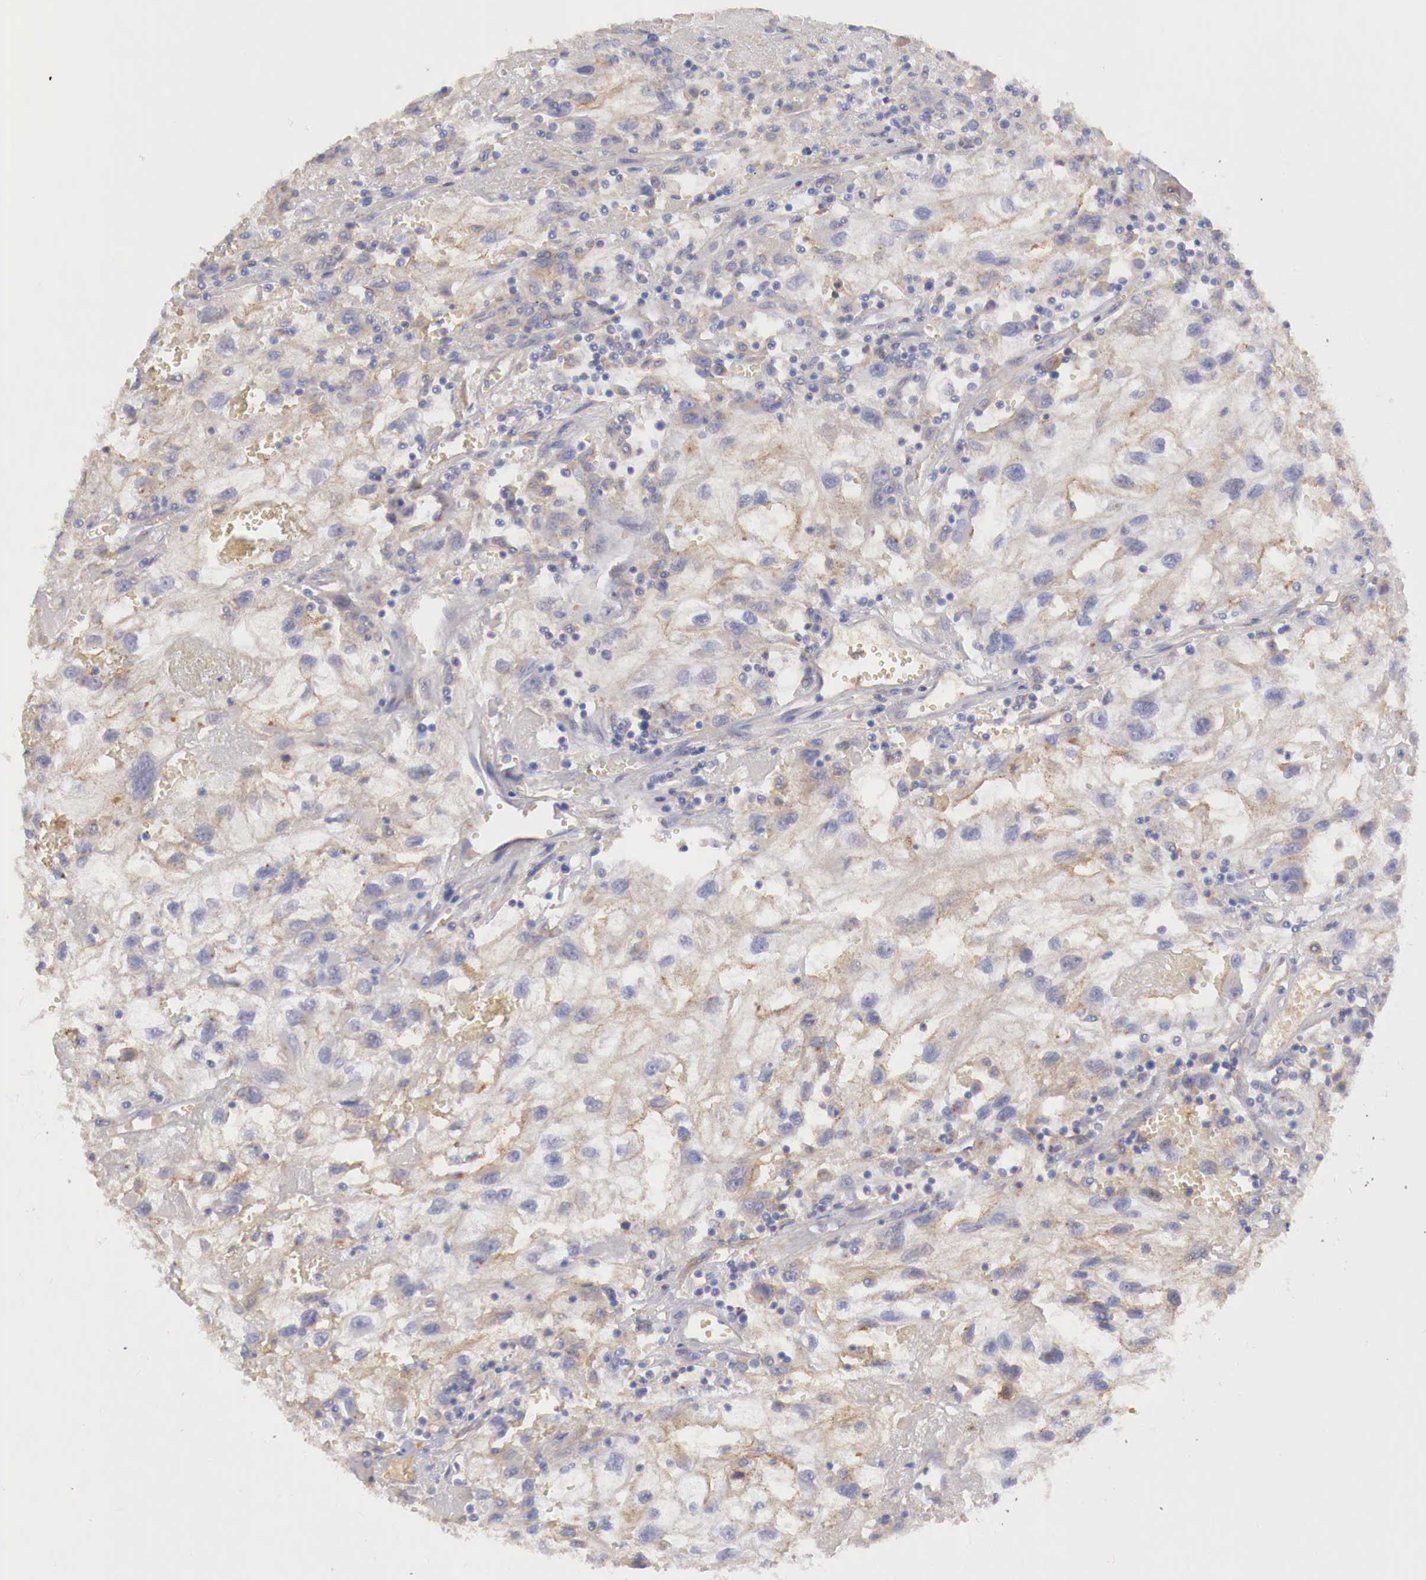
{"staining": {"intensity": "weak", "quantity": ">75%", "location": "cytoplasmic/membranous"}, "tissue": "renal cancer", "cell_type": "Tumor cells", "image_type": "cancer", "snomed": [{"axis": "morphology", "description": "Normal tissue, NOS"}, {"axis": "morphology", "description": "Adenocarcinoma, NOS"}, {"axis": "topography", "description": "Kidney"}], "caption": "This photomicrograph shows IHC staining of adenocarcinoma (renal), with low weak cytoplasmic/membranous positivity in approximately >75% of tumor cells.", "gene": "KLHDC7B", "patient": {"sex": "male", "age": 71}}